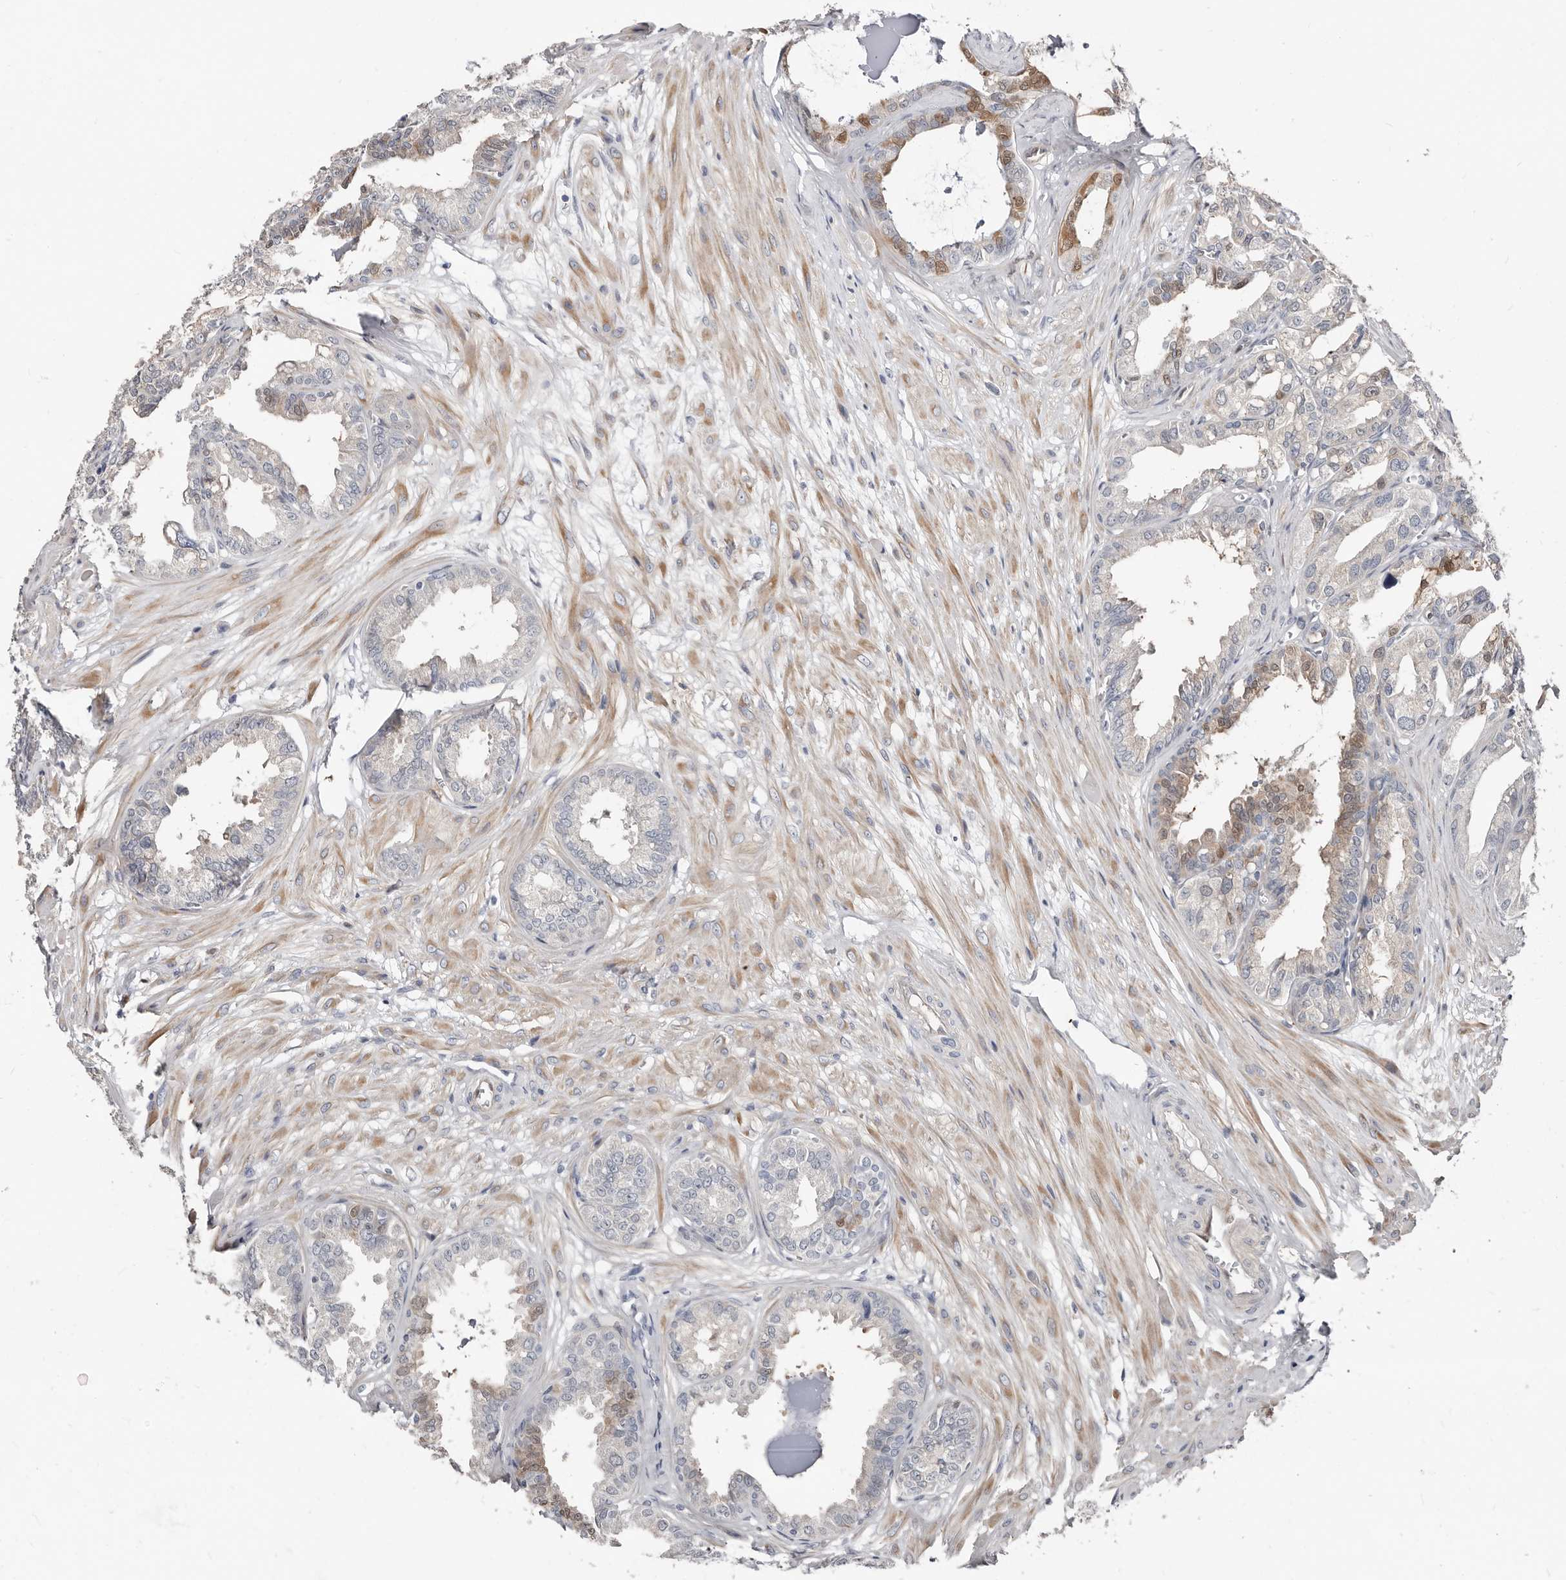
{"staining": {"intensity": "moderate", "quantity": "<25%", "location": "cytoplasmic/membranous,nuclear"}, "tissue": "seminal vesicle", "cell_type": "Glandular cells", "image_type": "normal", "snomed": [{"axis": "morphology", "description": "Normal tissue, NOS"}, {"axis": "topography", "description": "Prostate"}, {"axis": "topography", "description": "Seminal veicle"}], "caption": "Unremarkable seminal vesicle exhibits moderate cytoplasmic/membranous,nuclear positivity in about <25% of glandular cells.", "gene": "ASRGL1", "patient": {"sex": "male", "age": 51}}